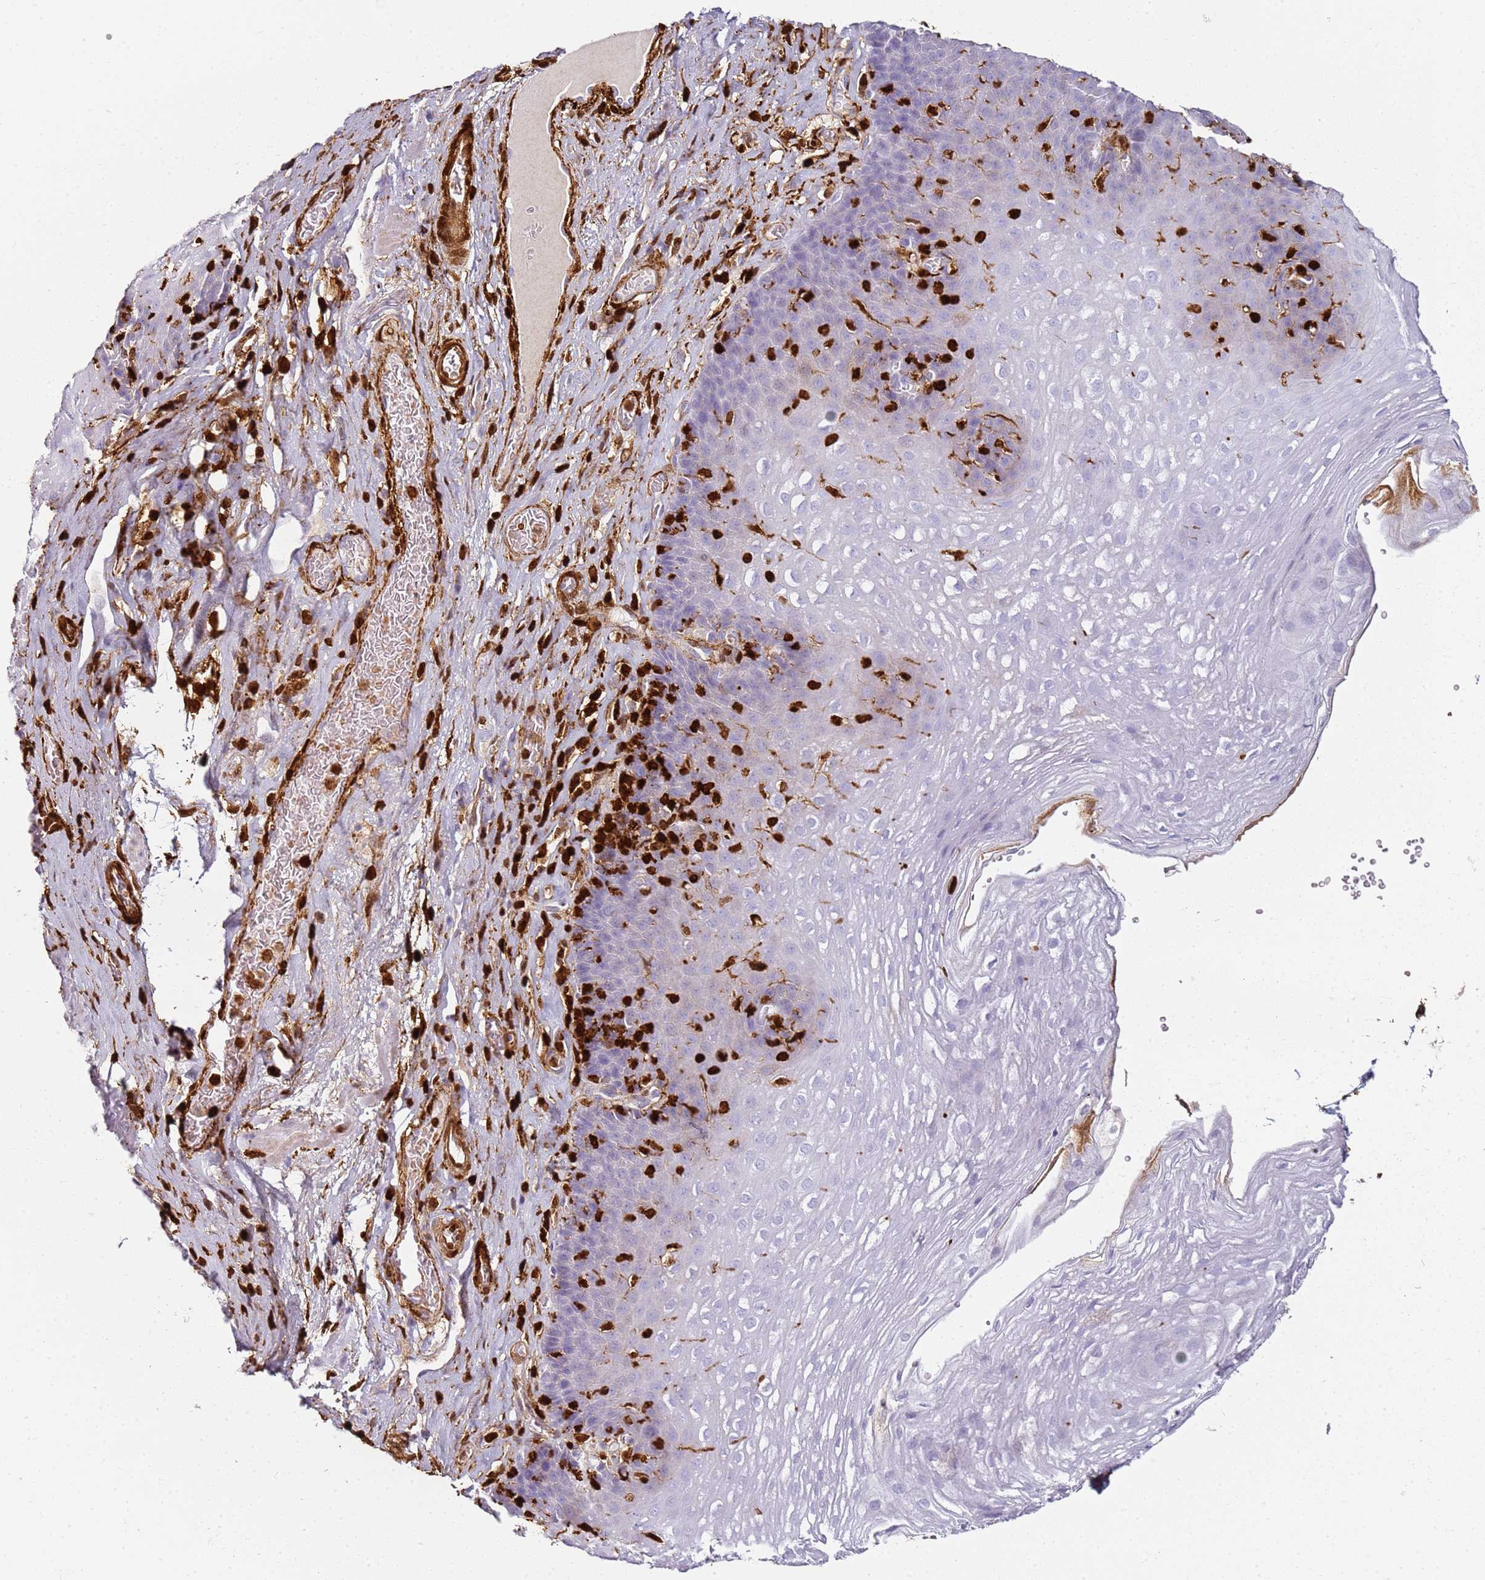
{"staining": {"intensity": "negative", "quantity": "none", "location": "none"}, "tissue": "esophagus", "cell_type": "Squamous epithelial cells", "image_type": "normal", "snomed": [{"axis": "morphology", "description": "Normal tissue, NOS"}, {"axis": "topography", "description": "Esophagus"}], "caption": "Squamous epithelial cells show no significant protein positivity in benign esophagus. (IHC, brightfield microscopy, high magnification).", "gene": "S100A4", "patient": {"sex": "female", "age": 66}}